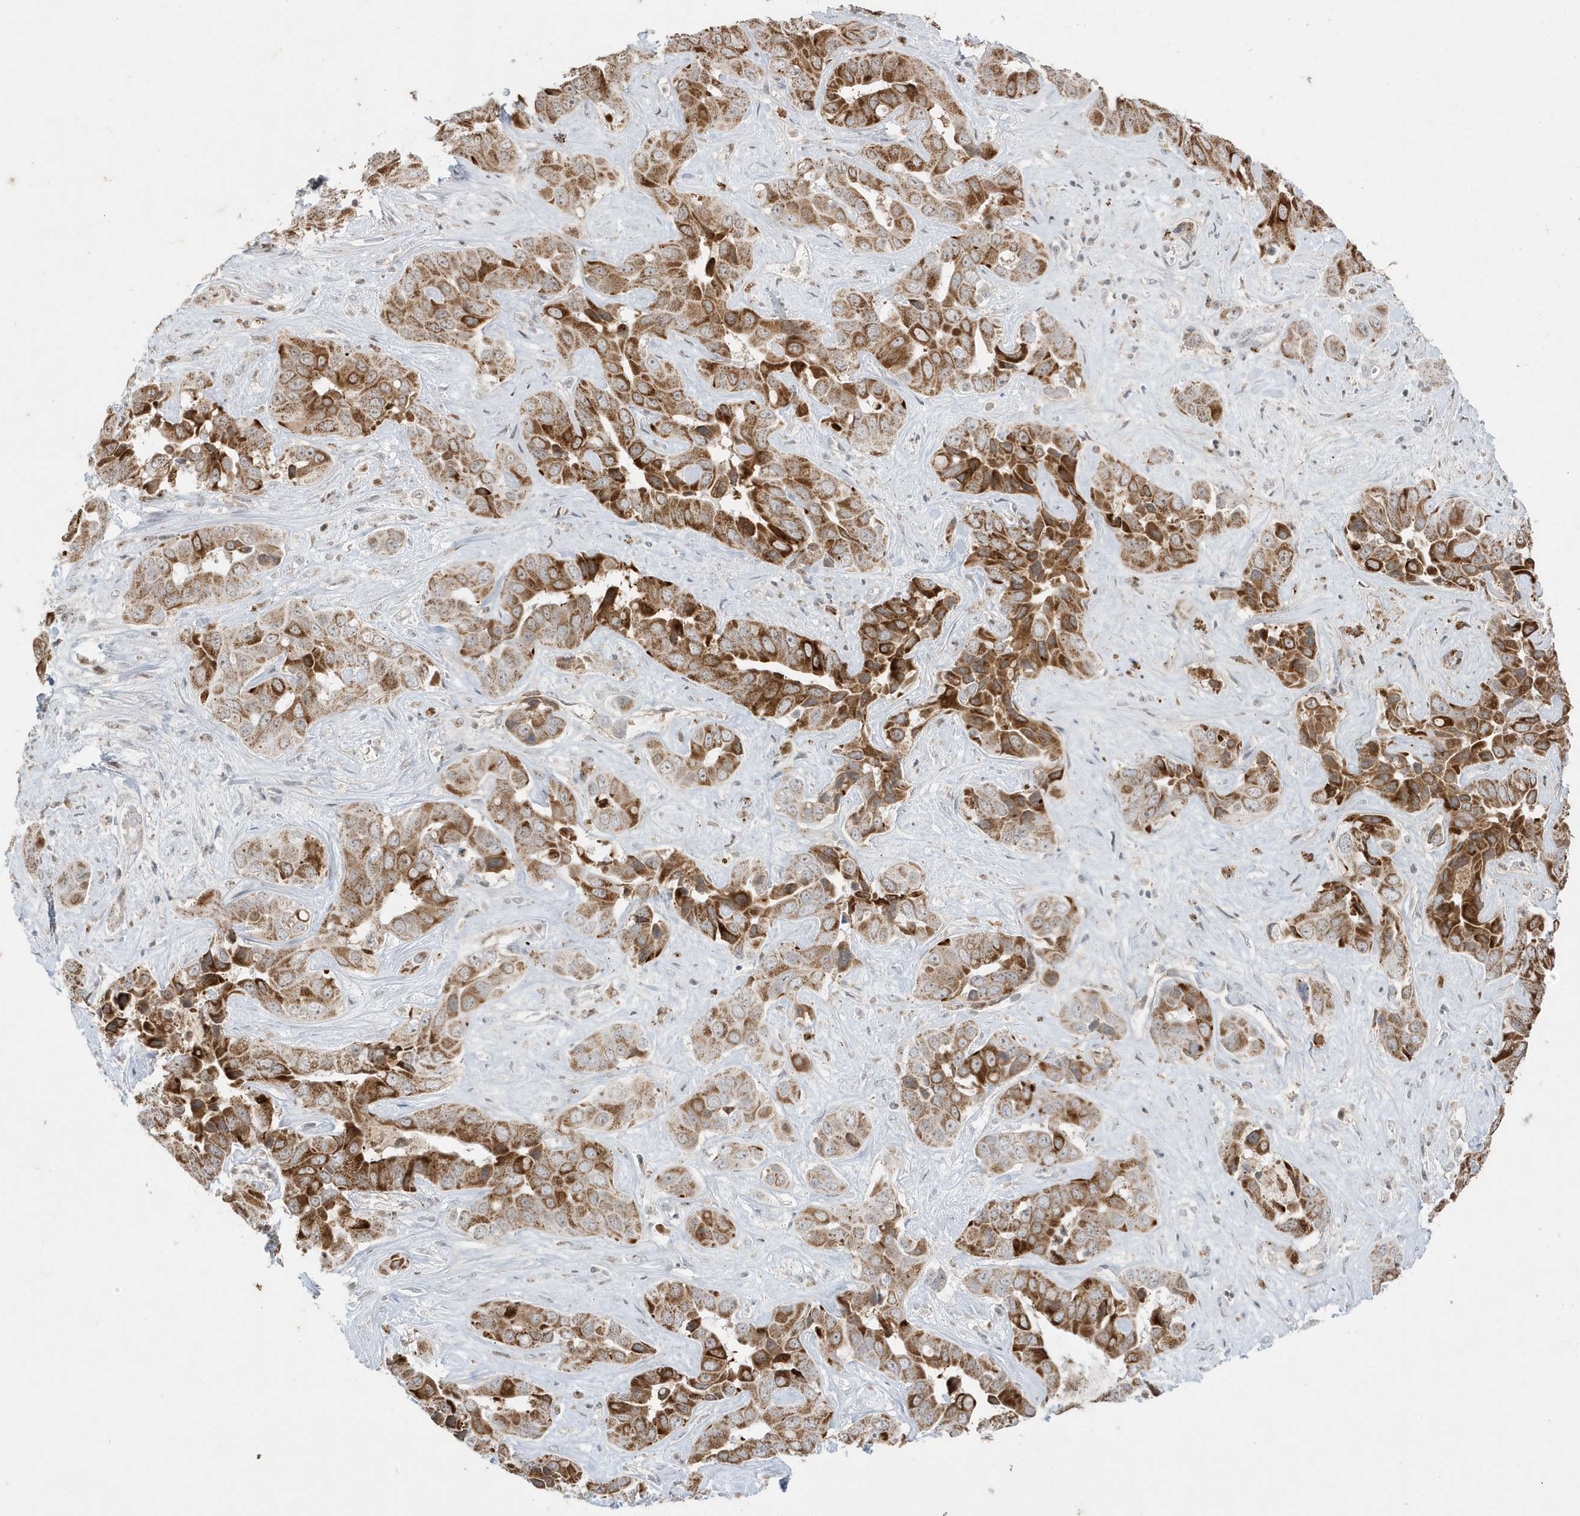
{"staining": {"intensity": "strong", "quantity": ">75%", "location": "cytoplasmic/membranous"}, "tissue": "liver cancer", "cell_type": "Tumor cells", "image_type": "cancer", "snomed": [{"axis": "morphology", "description": "Cholangiocarcinoma"}, {"axis": "topography", "description": "Liver"}], "caption": "There is high levels of strong cytoplasmic/membranous positivity in tumor cells of liver cancer (cholangiocarcinoma), as demonstrated by immunohistochemical staining (brown color).", "gene": "FNDC1", "patient": {"sex": "female", "age": 52}}